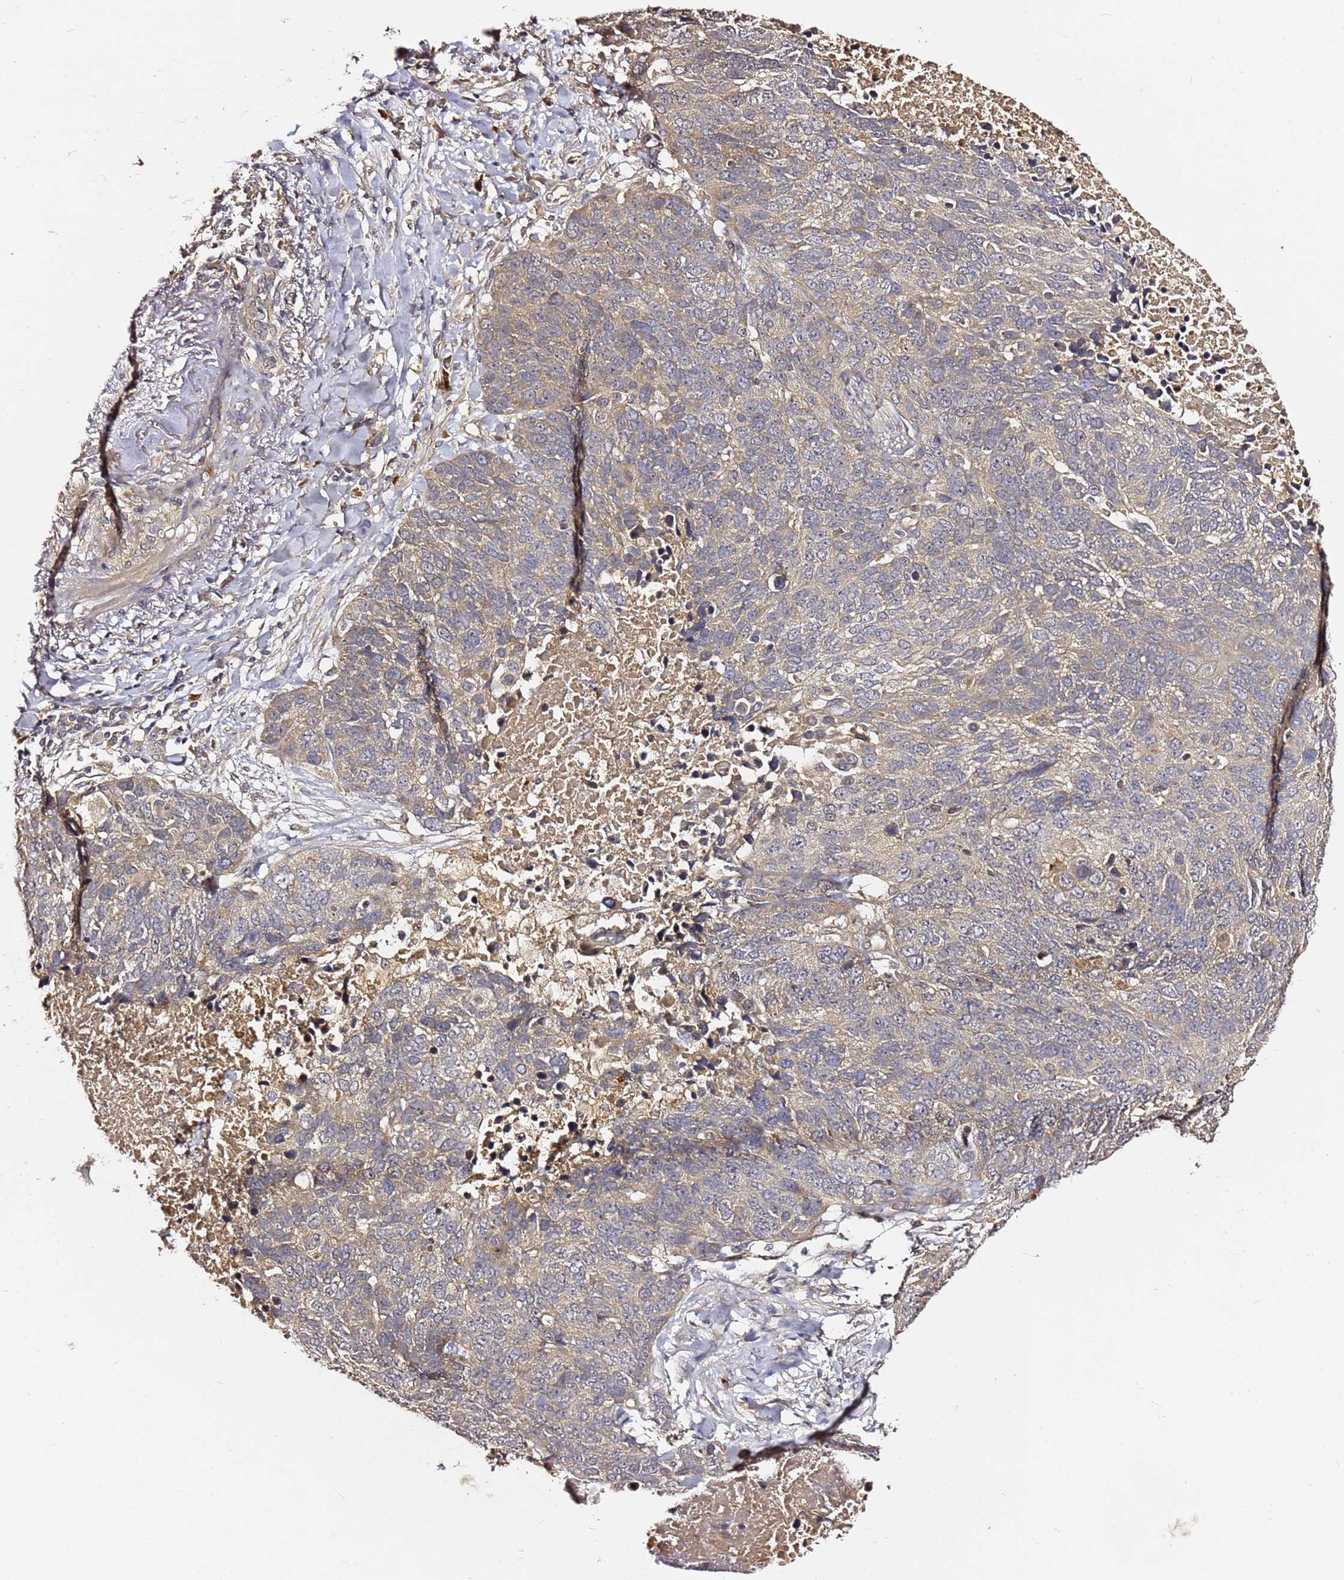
{"staining": {"intensity": "weak", "quantity": "25%-75%", "location": "cytoplasmic/membranous"}, "tissue": "lung cancer", "cell_type": "Tumor cells", "image_type": "cancer", "snomed": [{"axis": "morphology", "description": "Normal tissue, NOS"}, {"axis": "morphology", "description": "Squamous cell carcinoma, NOS"}, {"axis": "topography", "description": "Lymph node"}, {"axis": "topography", "description": "Lung"}], "caption": "An immunohistochemistry (IHC) image of neoplastic tissue is shown. Protein staining in brown labels weak cytoplasmic/membranous positivity in squamous cell carcinoma (lung) within tumor cells. (Brightfield microscopy of DAB IHC at high magnification).", "gene": "C6orf136", "patient": {"sex": "male", "age": 66}}